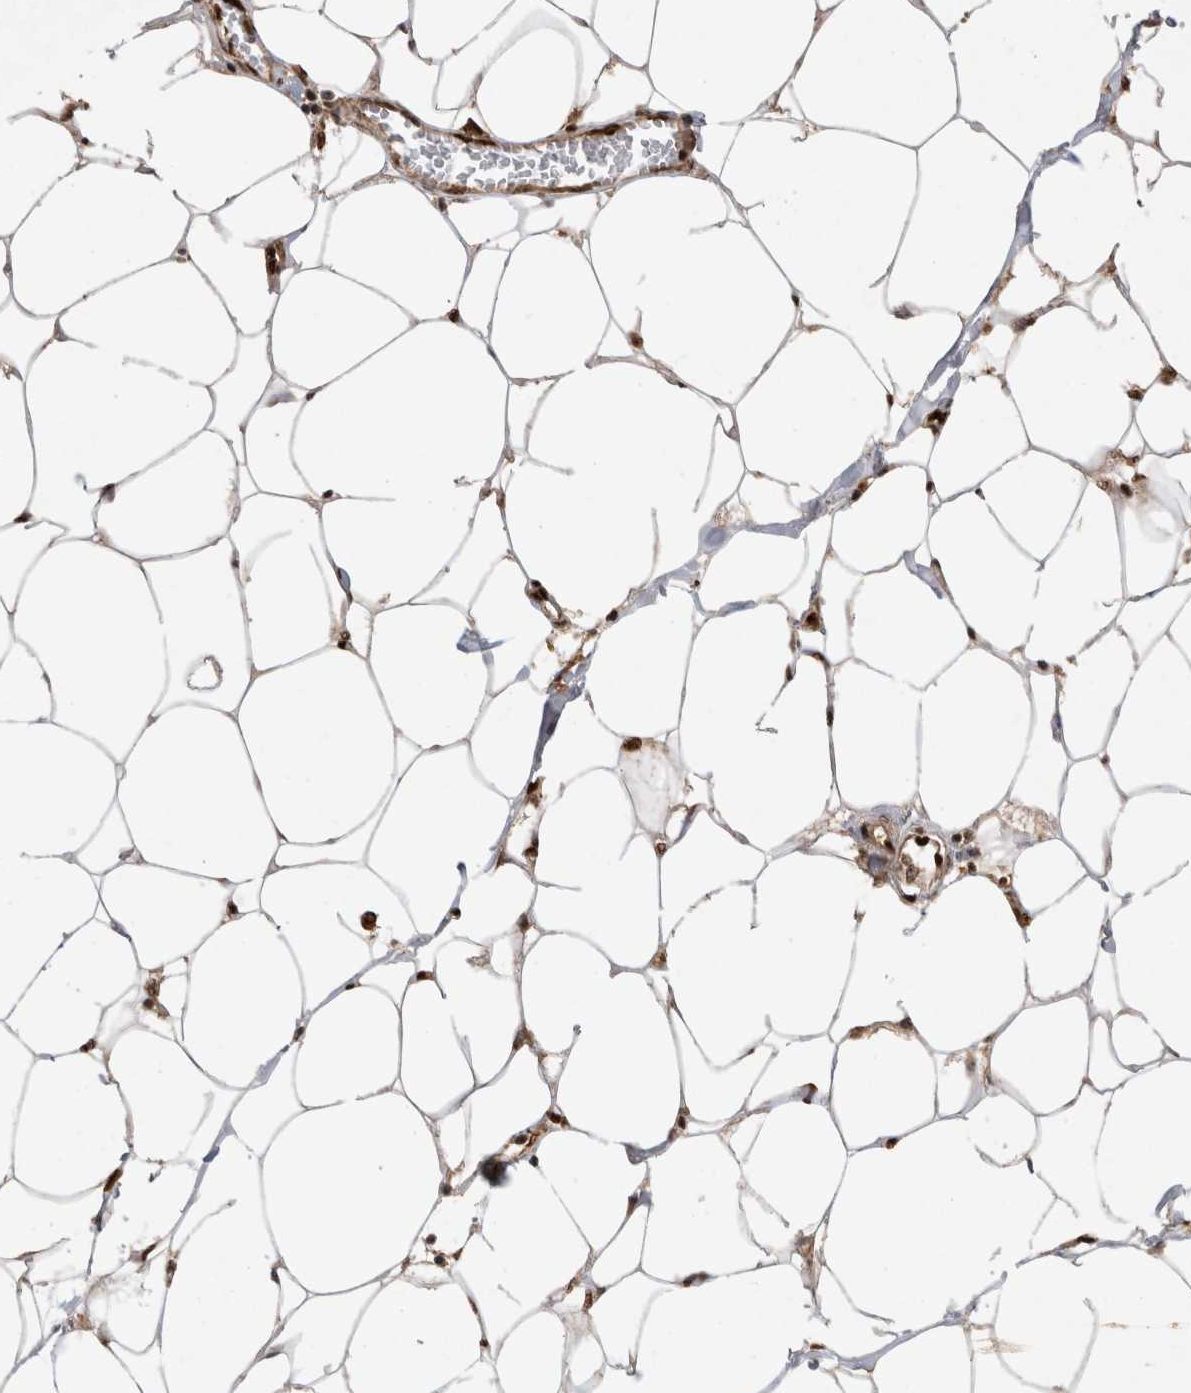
{"staining": {"intensity": "strong", "quantity": ">75%", "location": "nuclear"}, "tissue": "adipose tissue", "cell_type": "Adipocytes", "image_type": "normal", "snomed": [{"axis": "morphology", "description": "Normal tissue, NOS"}, {"axis": "morphology", "description": "Adenocarcinoma, NOS"}, {"axis": "topography", "description": "Colon"}, {"axis": "topography", "description": "Peripheral nerve tissue"}], "caption": "Immunohistochemical staining of unremarkable human adipose tissue displays >75% levels of strong nuclear protein staining in approximately >75% of adipocytes. The protein of interest is shown in brown color, while the nuclei are stained blue.", "gene": "HDGF", "patient": {"sex": "male", "age": 14}}